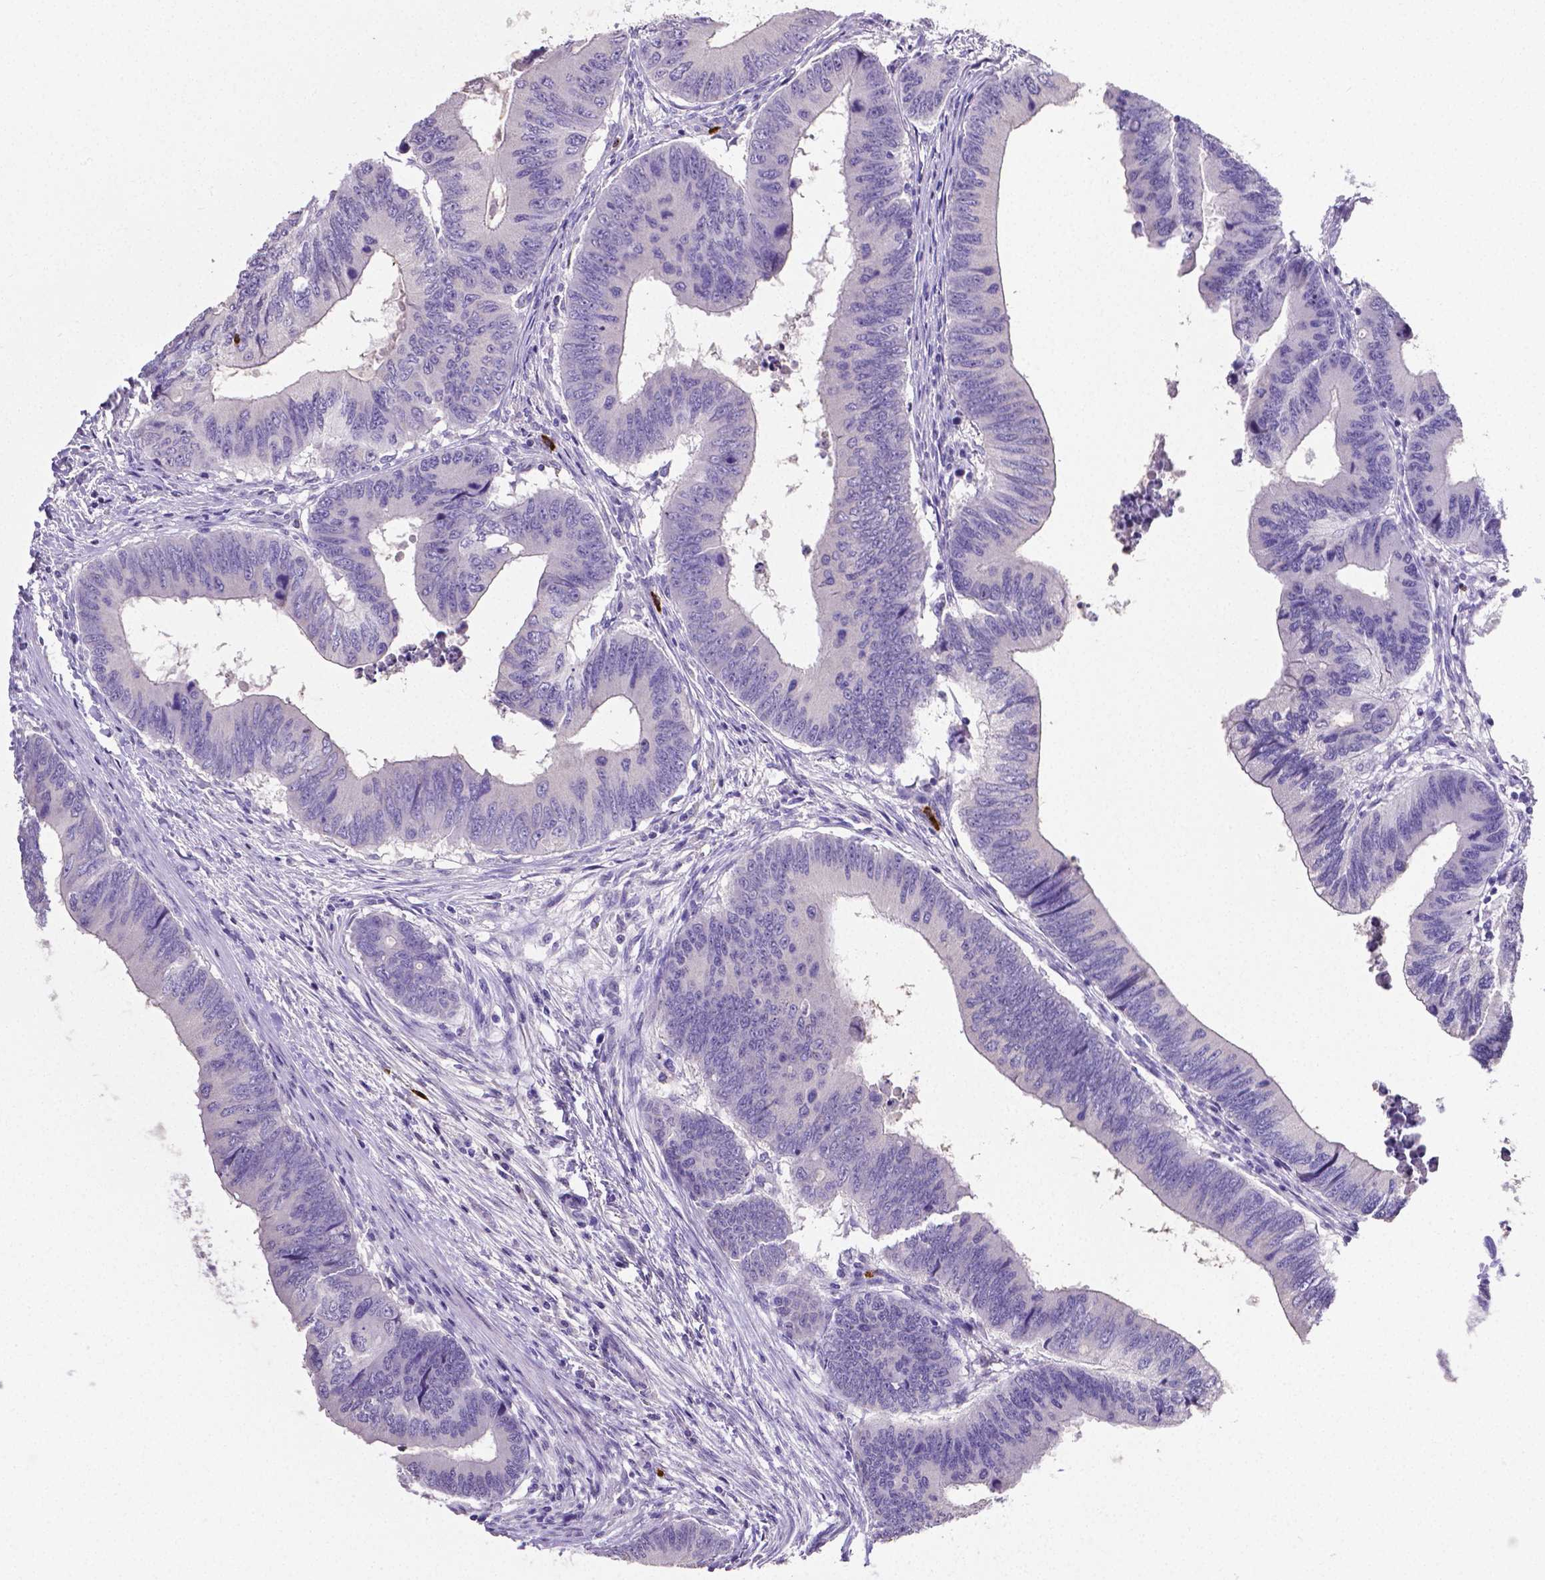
{"staining": {"intensity": "negative", "quantity": "none", "location": "none"}, "tissue": "colorectal cancer", "cell_type": "Tumor cells", "image_type": "cancer", "snomed": [{"axis": "morphology", "description": "Adenocarcinoma, NOS"}, {"axis": "topography", "description": "Colon"}], "caption": "Immunohistochemistry (IHC) histopathology image of human colorectal adenocarcinoma stained for a protein (brown), which demonstrates no staining in tumor cells.", "gene": "MMP9", "patient": {"sex": "male", "age": 53}}